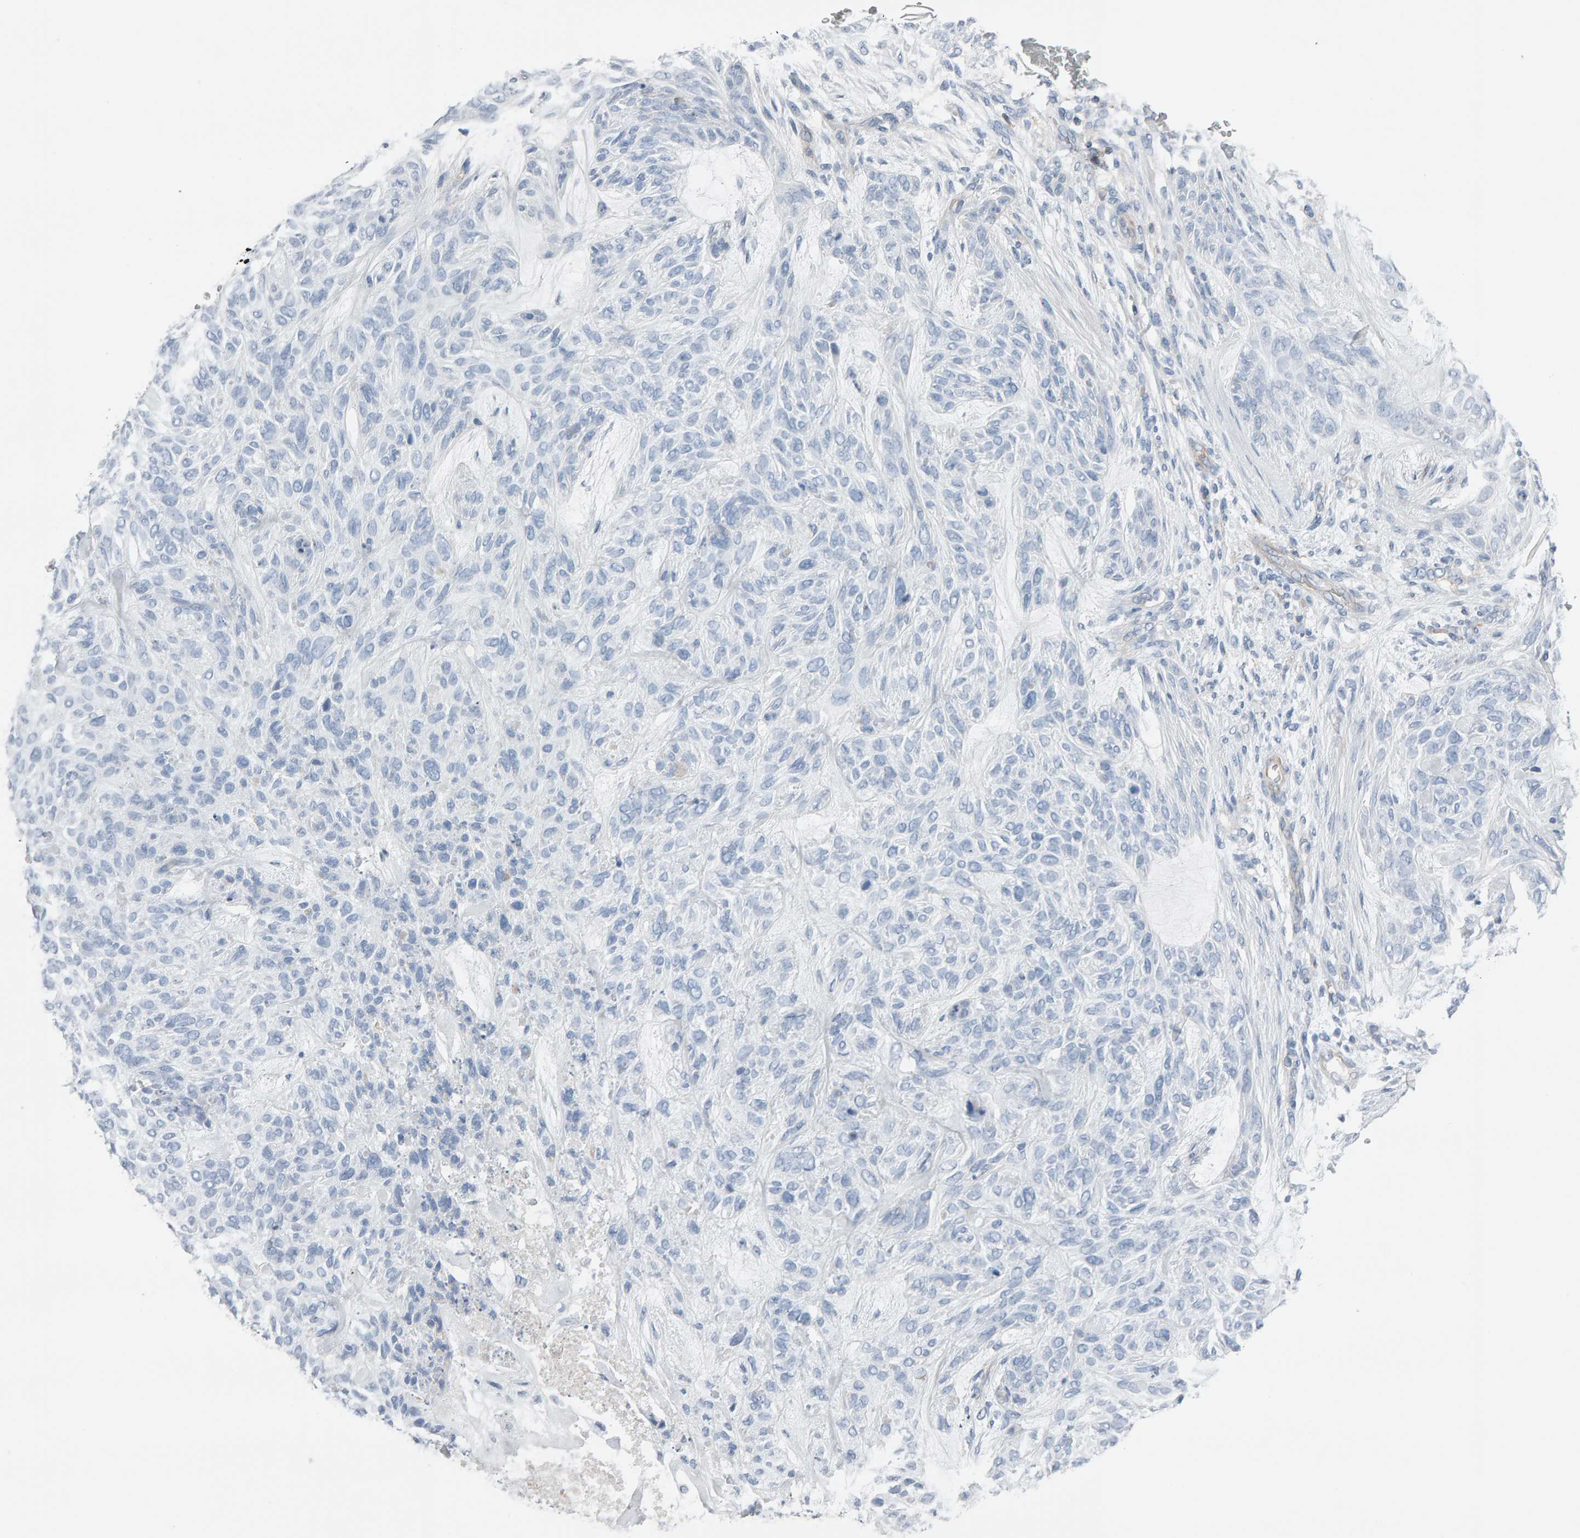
{"staining": {"intensity": "negative", "quantity": "none", "location": "none"}, "tissue": "skin cancer", "cell_type": "Tumor cells", "image_type": "cancer", "snomed": [{"axis": "morphology", "description": "Basal cell carcinoma"}, {"axis": "topography", "description": "Skin"}], "caption": "The immunohistochemistry histopathology image has no significant expression in tumor cells of basal cell carcinoma (skin) tissue.", "gene": "FYN", "patient": {"sex": "male", "age": 55}}